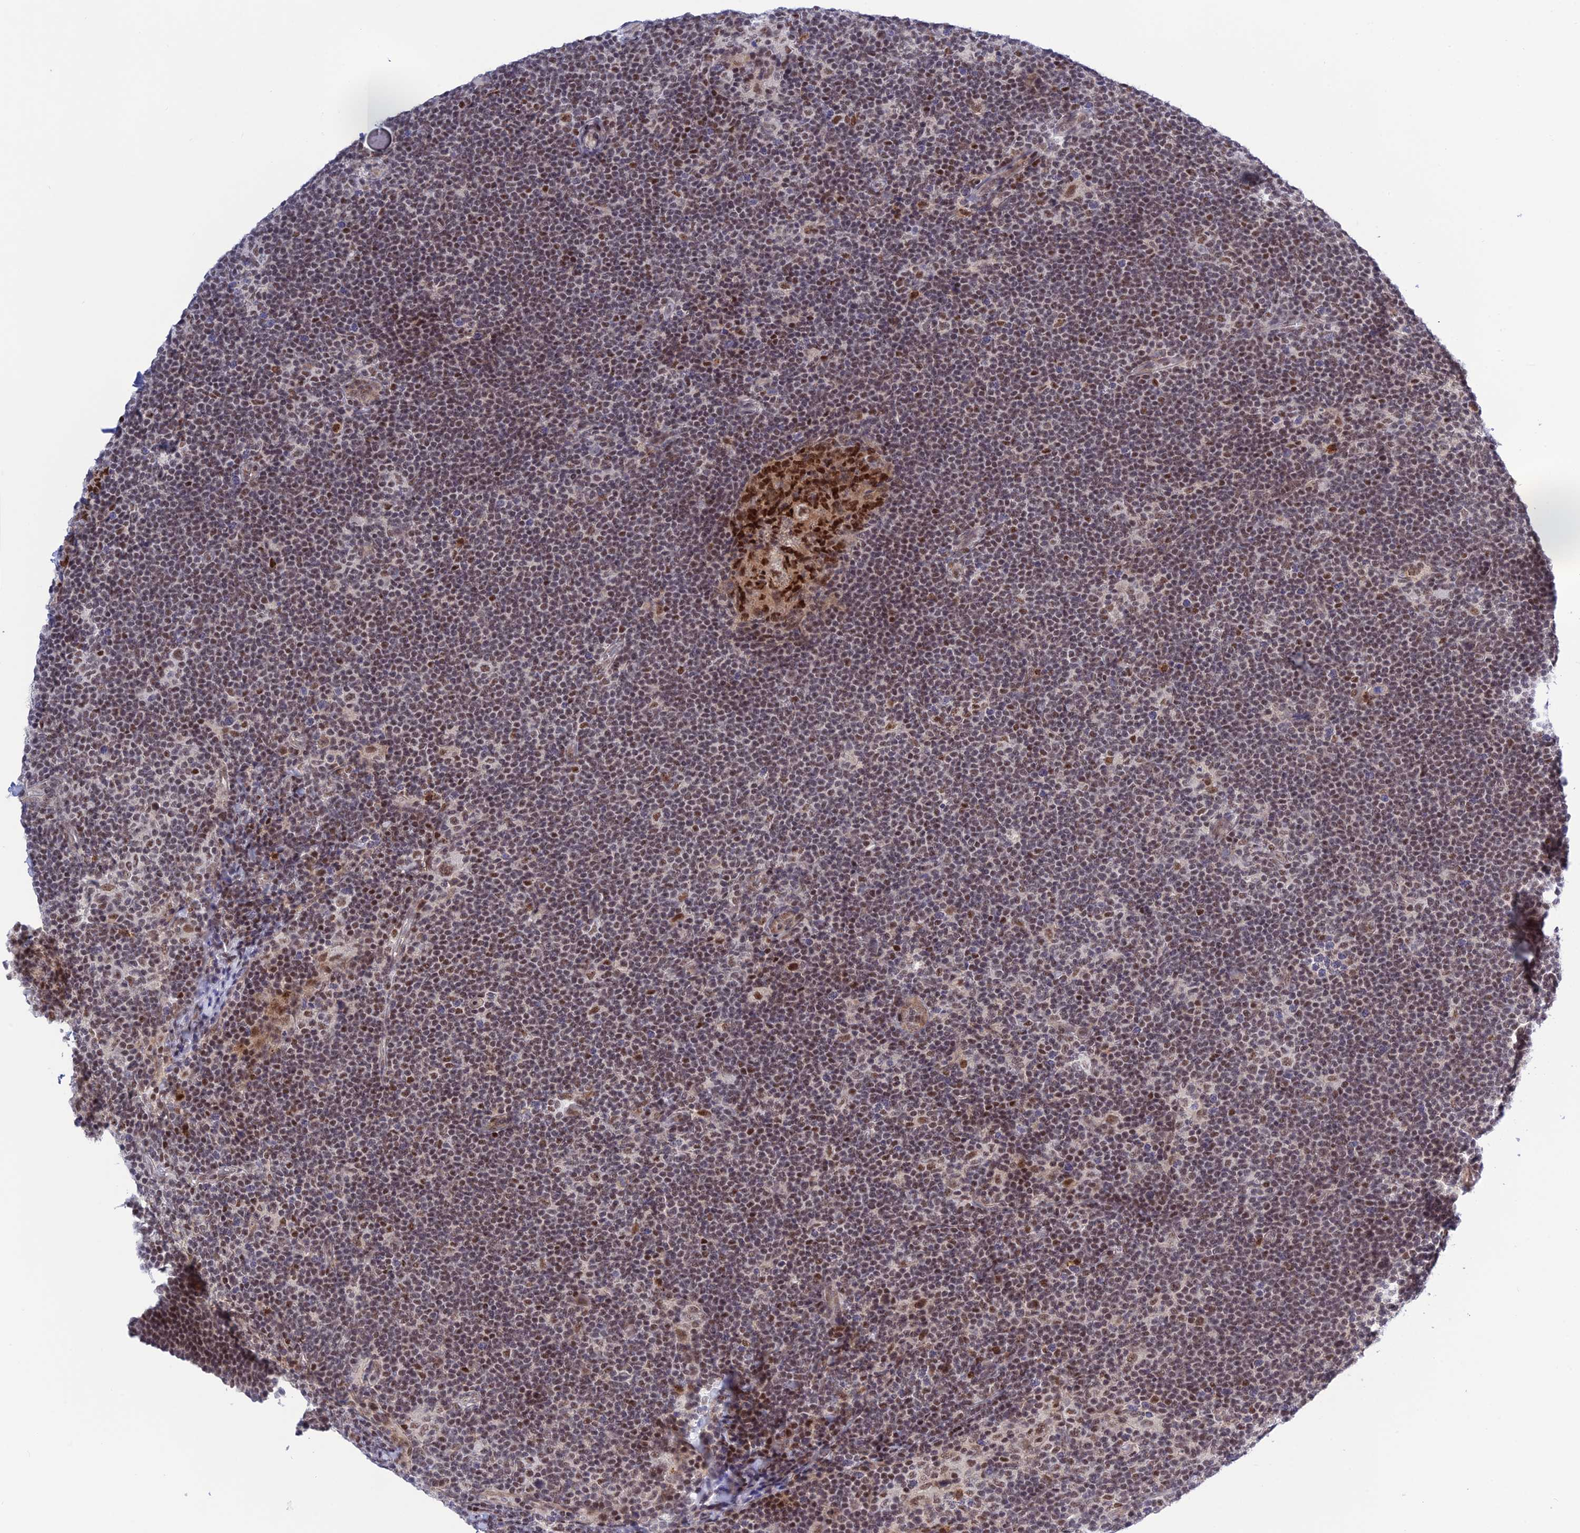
{"staining": {"intensity": "moderate", "quantity": "<25%", "location": "cytoplasmic/membranous,nuclear"}, "tissue": "lymphoma", "cell_type": "Tumor cells", "image_type": "cancer", "snomed": [{"axis": "morphology", "description": "Hodgkin's disease, NOS"}, {"axis": "topography", "description": "Lymph node"}], "caption": "Protein expression by immunohistochemistry (IHC) displays moderate cytoplasmic/membranous and nuclear staining in about <25% of tumor cells in Hodgkin's disease.", "gene": "TCEA1", "patient": {"sex": "female", "age": 57}}